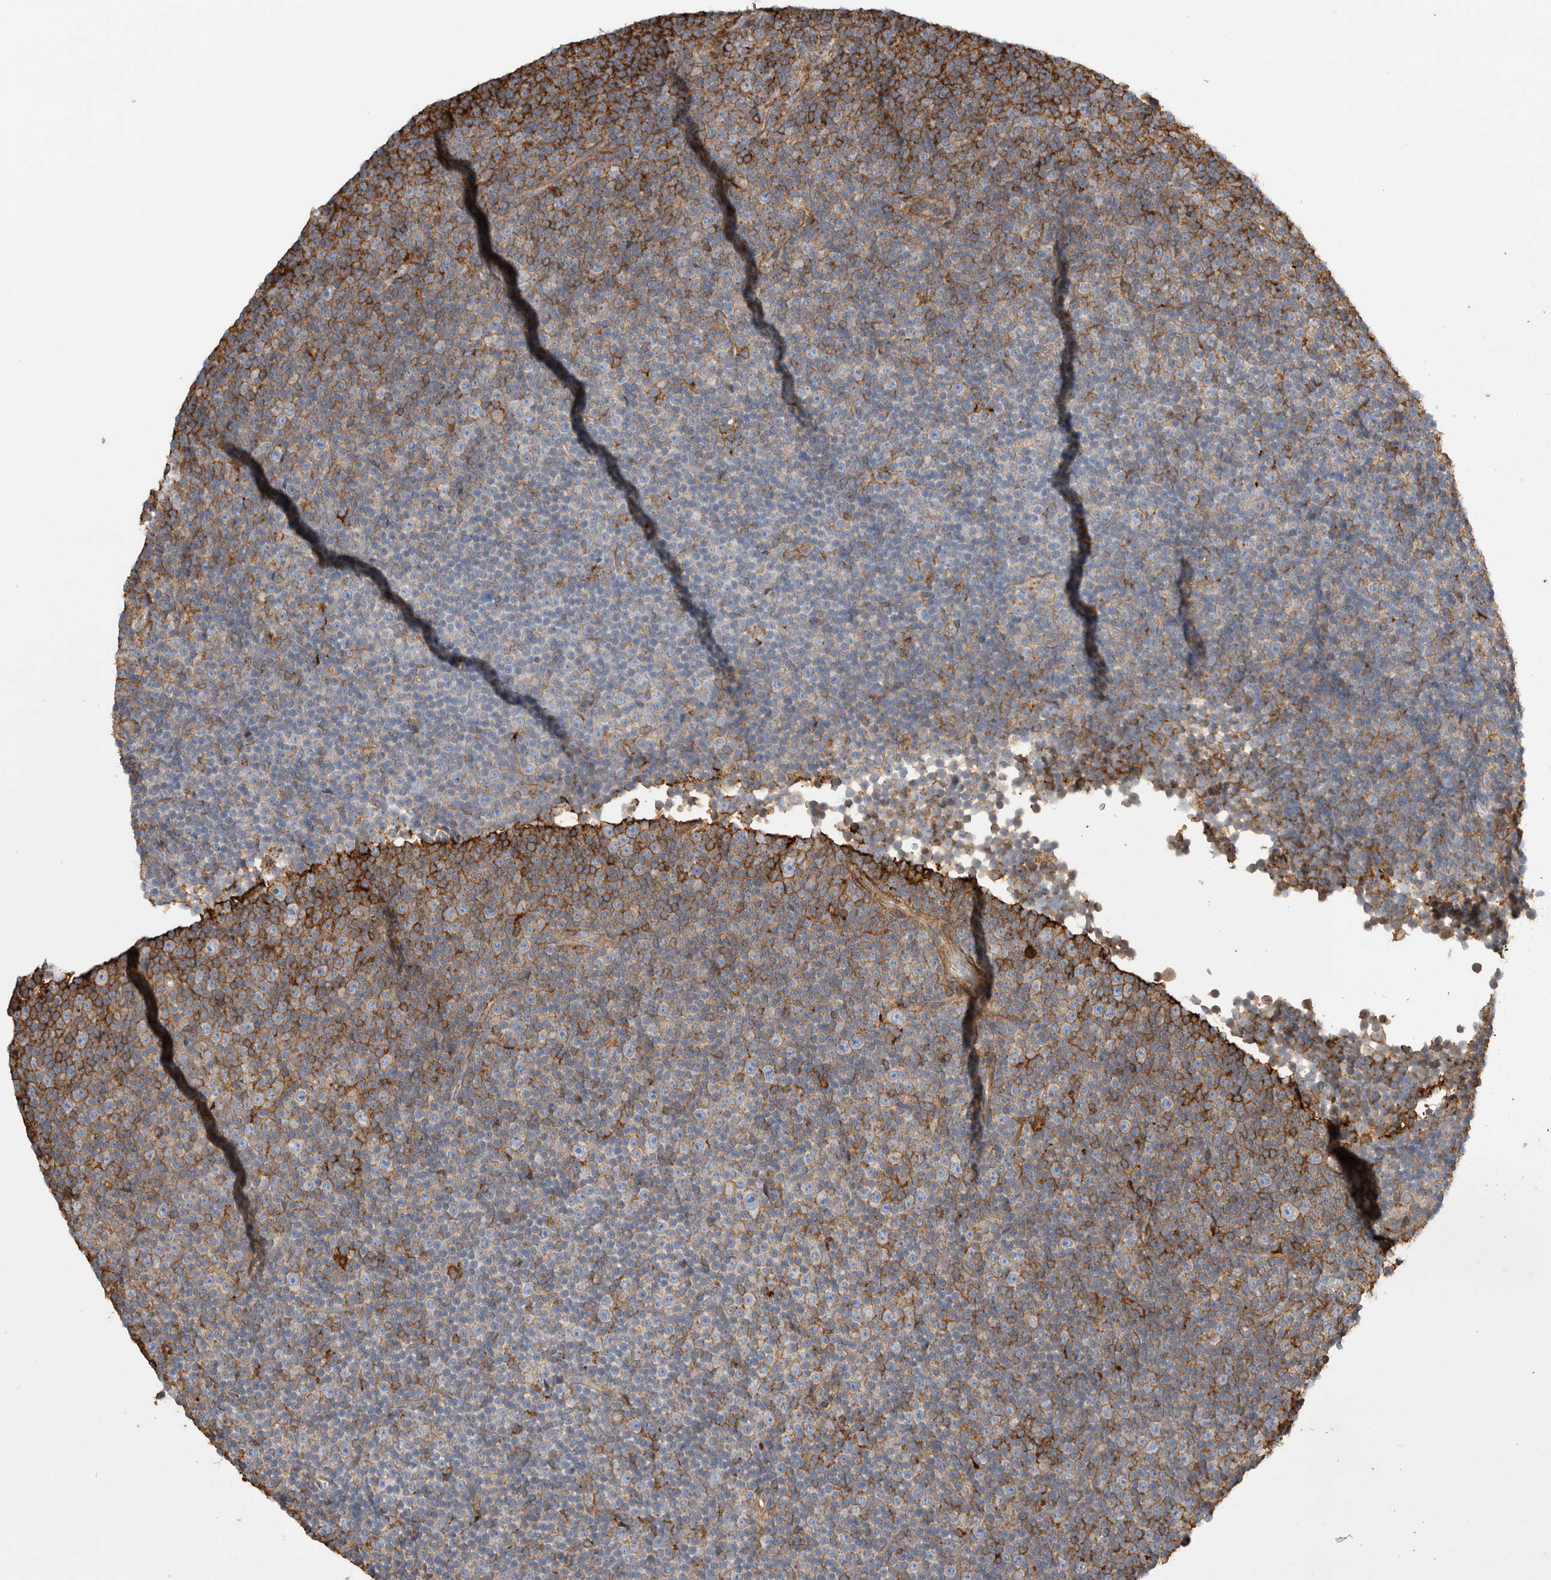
{"staining": {"intensity": "strong", "quantity": "25%-75%", "location": "cytoplasmic/membranous"}, "tissue": "lymphoma", "cell_type": "Tumor cells", "image_type": "cancer", "snomed": [{"axis": "morphology", "description": "Malignant lymphoma, non-Hodgkin's type, Low grade"}, {"axis": "topography", "description": "Lymph node"}], "caption": "Immunohistochemical staining of malignant lymphoma, non-Hodgkin's type (low-grade) displays high levels of strong cytoplasmic/membranous protein staining in about 25%-75% of tumor cells.", "gene": "GPER1", "patient": {"sex": "female", "age": 67}}